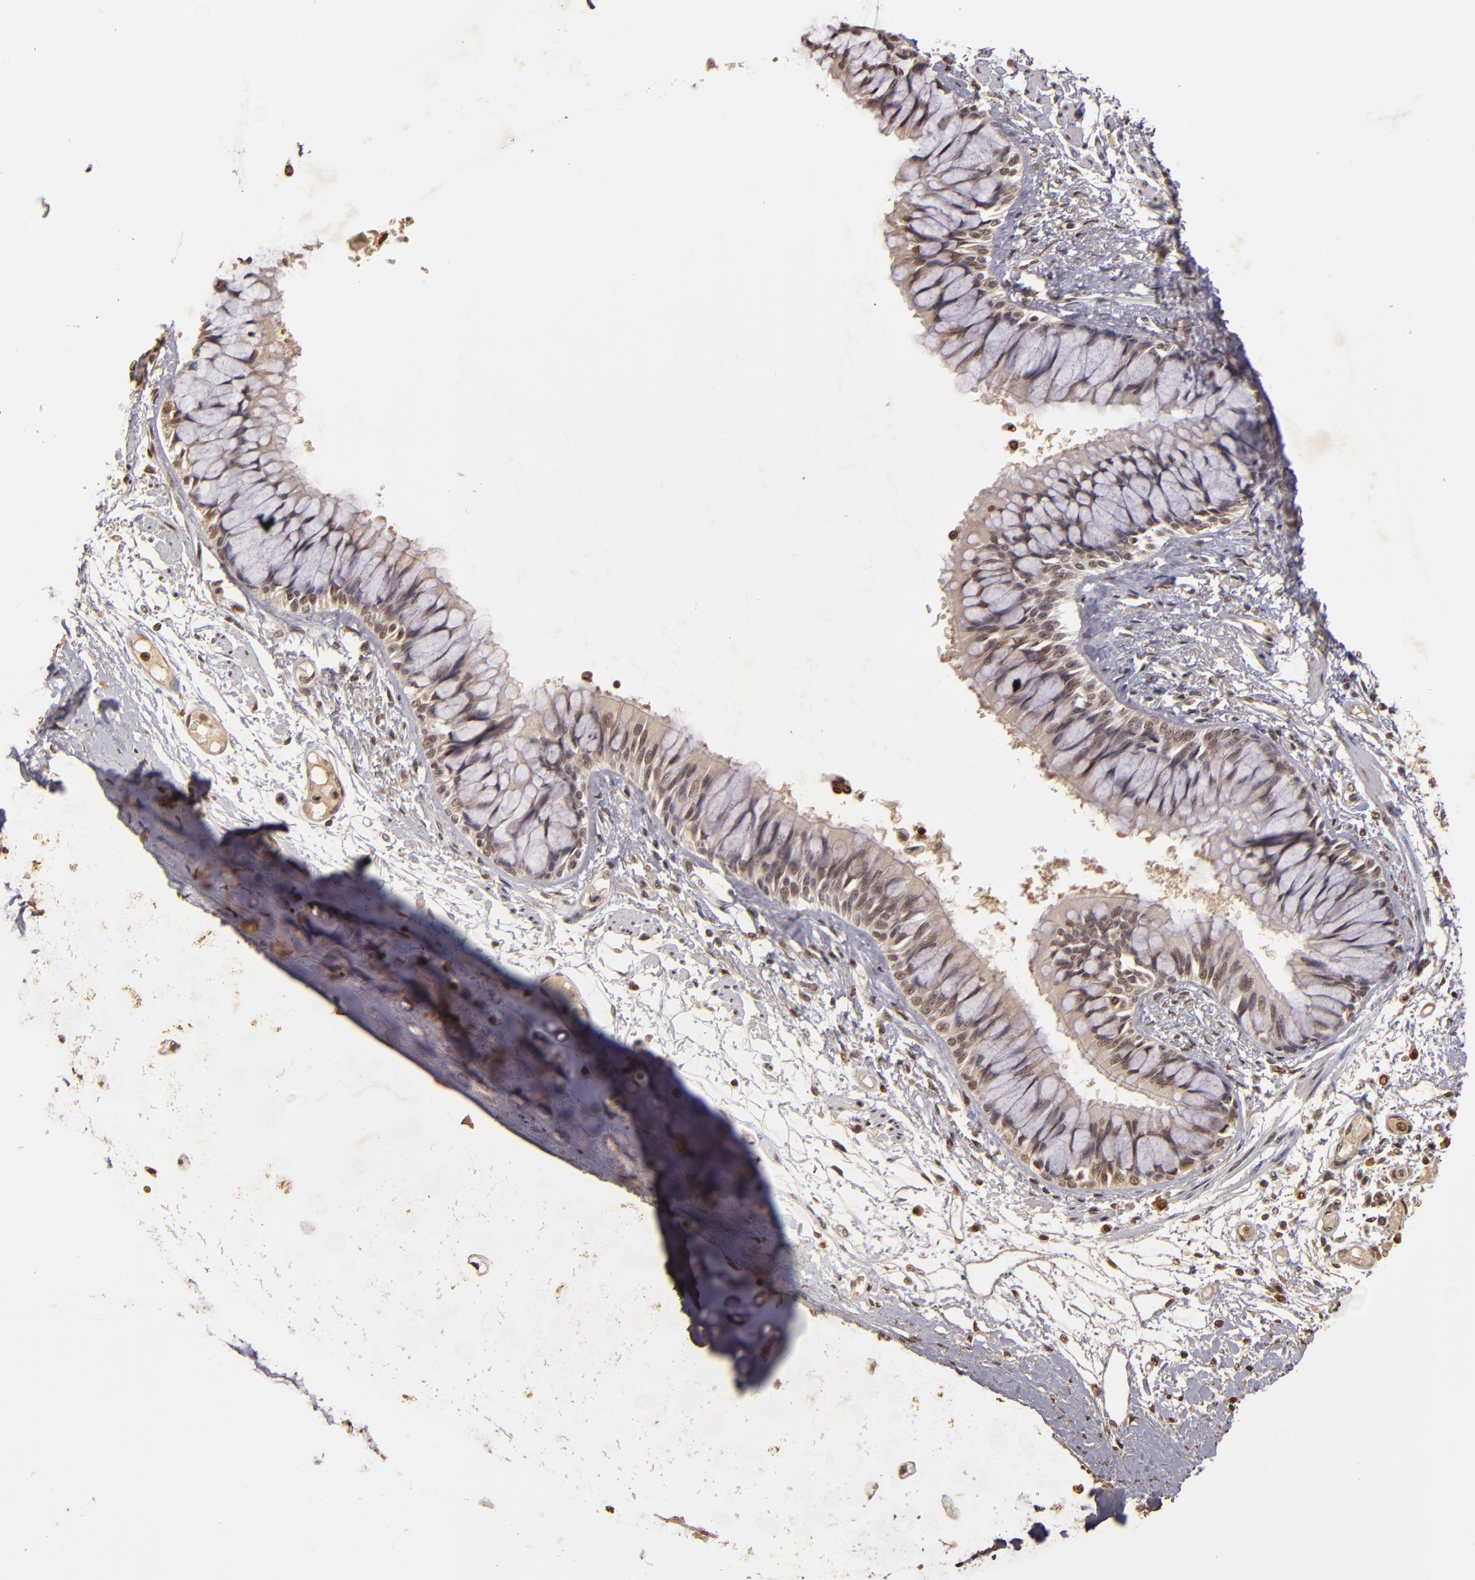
{"staining": {"intensity": "weak", "quantity": ">75%", "location": "cytoplasmic/membranous,nuclear"}, "tissue": "bronchus", "cell_type": "Respiratory epithelial cells", "image_type": "normal", "snomed": [{"axis": "morphology", "description": "Normal tissue, NOS"}, {"axis": "topography", "description": "Cartilage tissue"}, {"axis": "topography", "description": "Bronchus"}, {"axis": "topography", "description": "Lung"}, {"axis": "topography", "description": "Peripheral nerve tissue"}], "caption": "Immunohistochemical staining of benign bronchus exhibits >75% levels of weak cytoplasmic/membranous,nuclear protein expression in about >75% of respiratory epithelial cells.", "gene": "CUL1", "patient": {"sex": "female", "age": 49}}